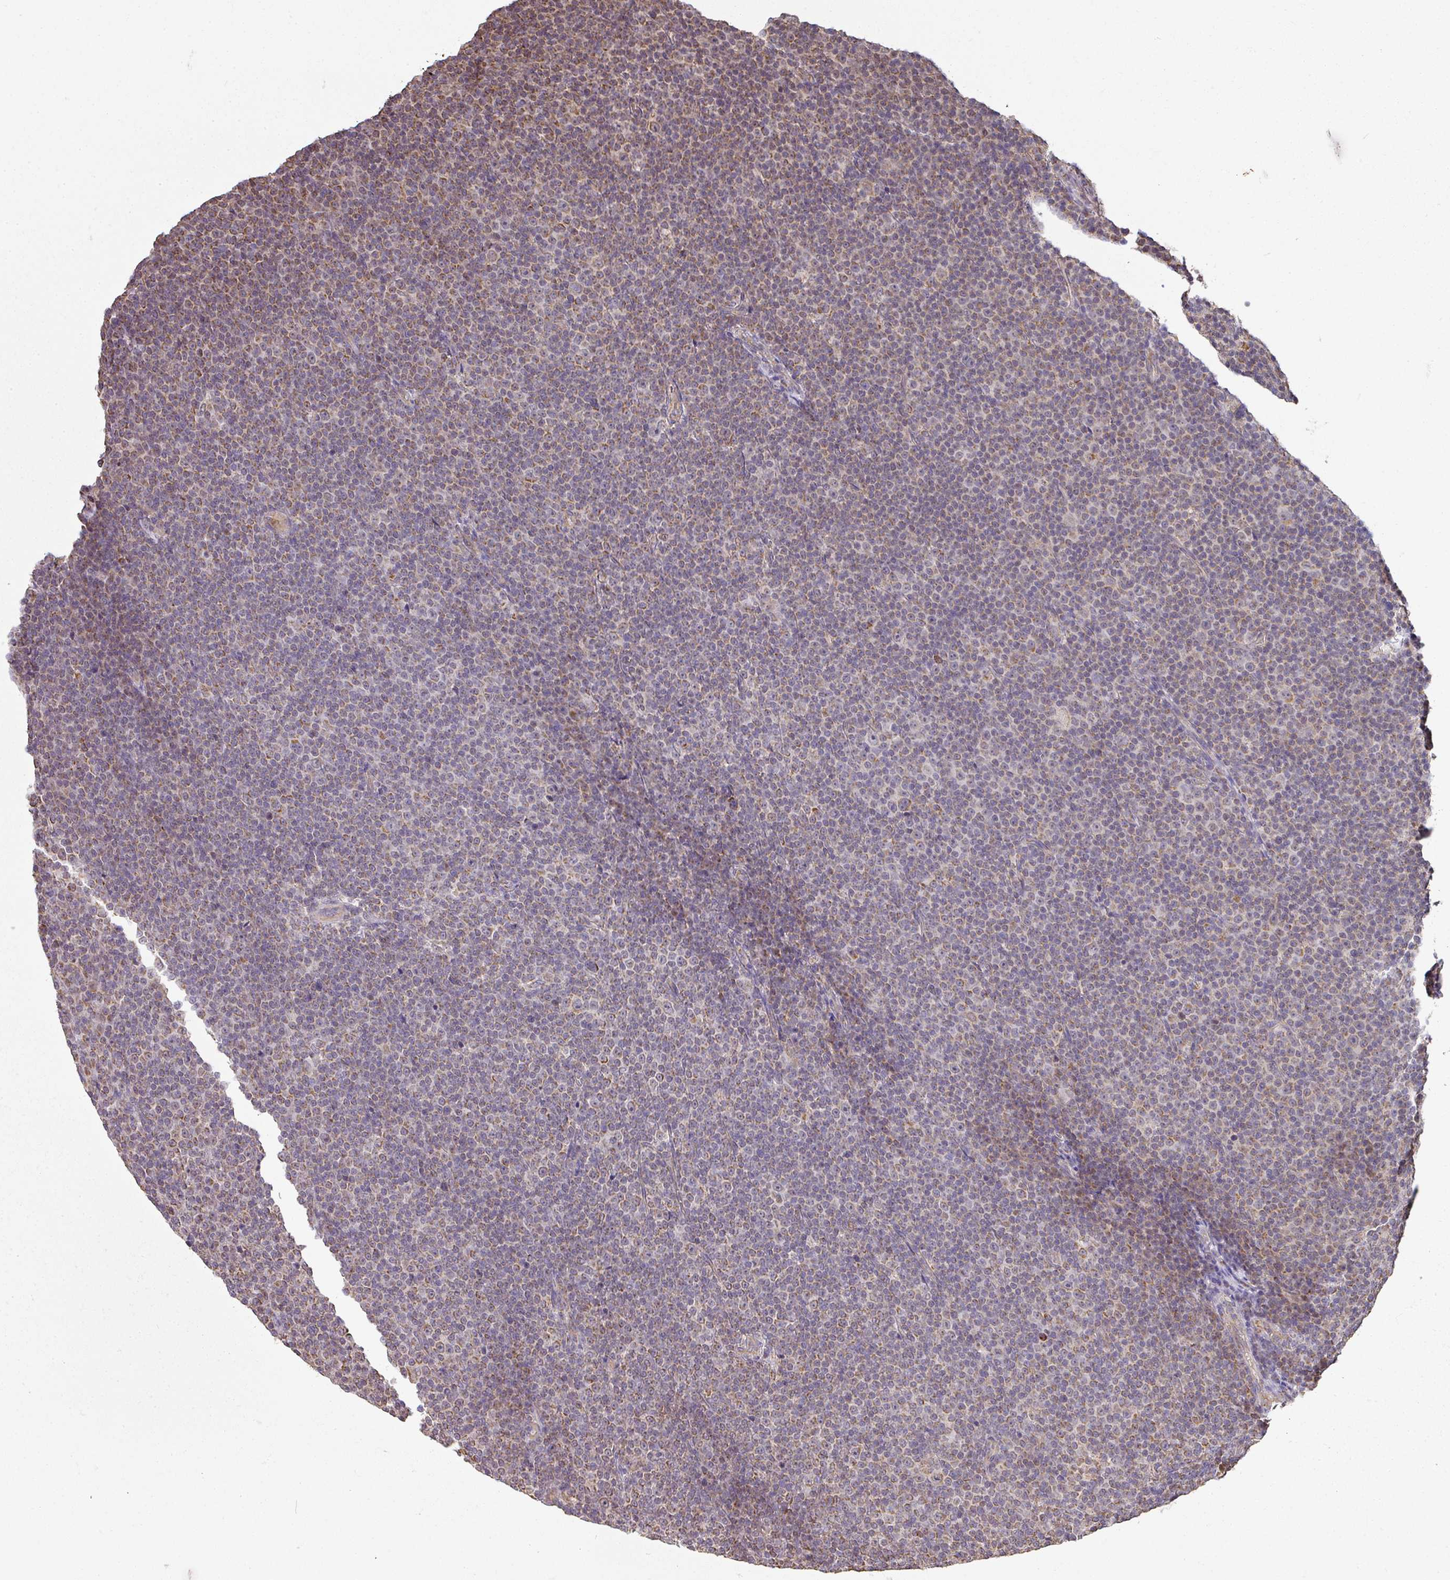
{"staining": {"intensity": "moderate", "quantity": ">75%", "location": "cytoplasmic/membranous"}, "tissue": "lymphoma", "cell_type": "Tumor cells", "image_type": "cancer", "snomed": [{"axis": "morphology", "description": "Malignant lymphoma, non-Hodgkin's type, Low grade"}, {"axis": "topography", "description": "Lymph node"}], "caption": "IHC image of neoplastic tissue: human malignant lymphoma, non-Hodgkin's type (low-grade) stained using IHC exhibits medium levels of moderate protein expression localized specifically in the cytoplasmic/membranous of tumor cells, appearing as a cytoplasmic/membranous brown color.", "gene": "MYOM2", "patient": {"sex": "female", "age": 67}}